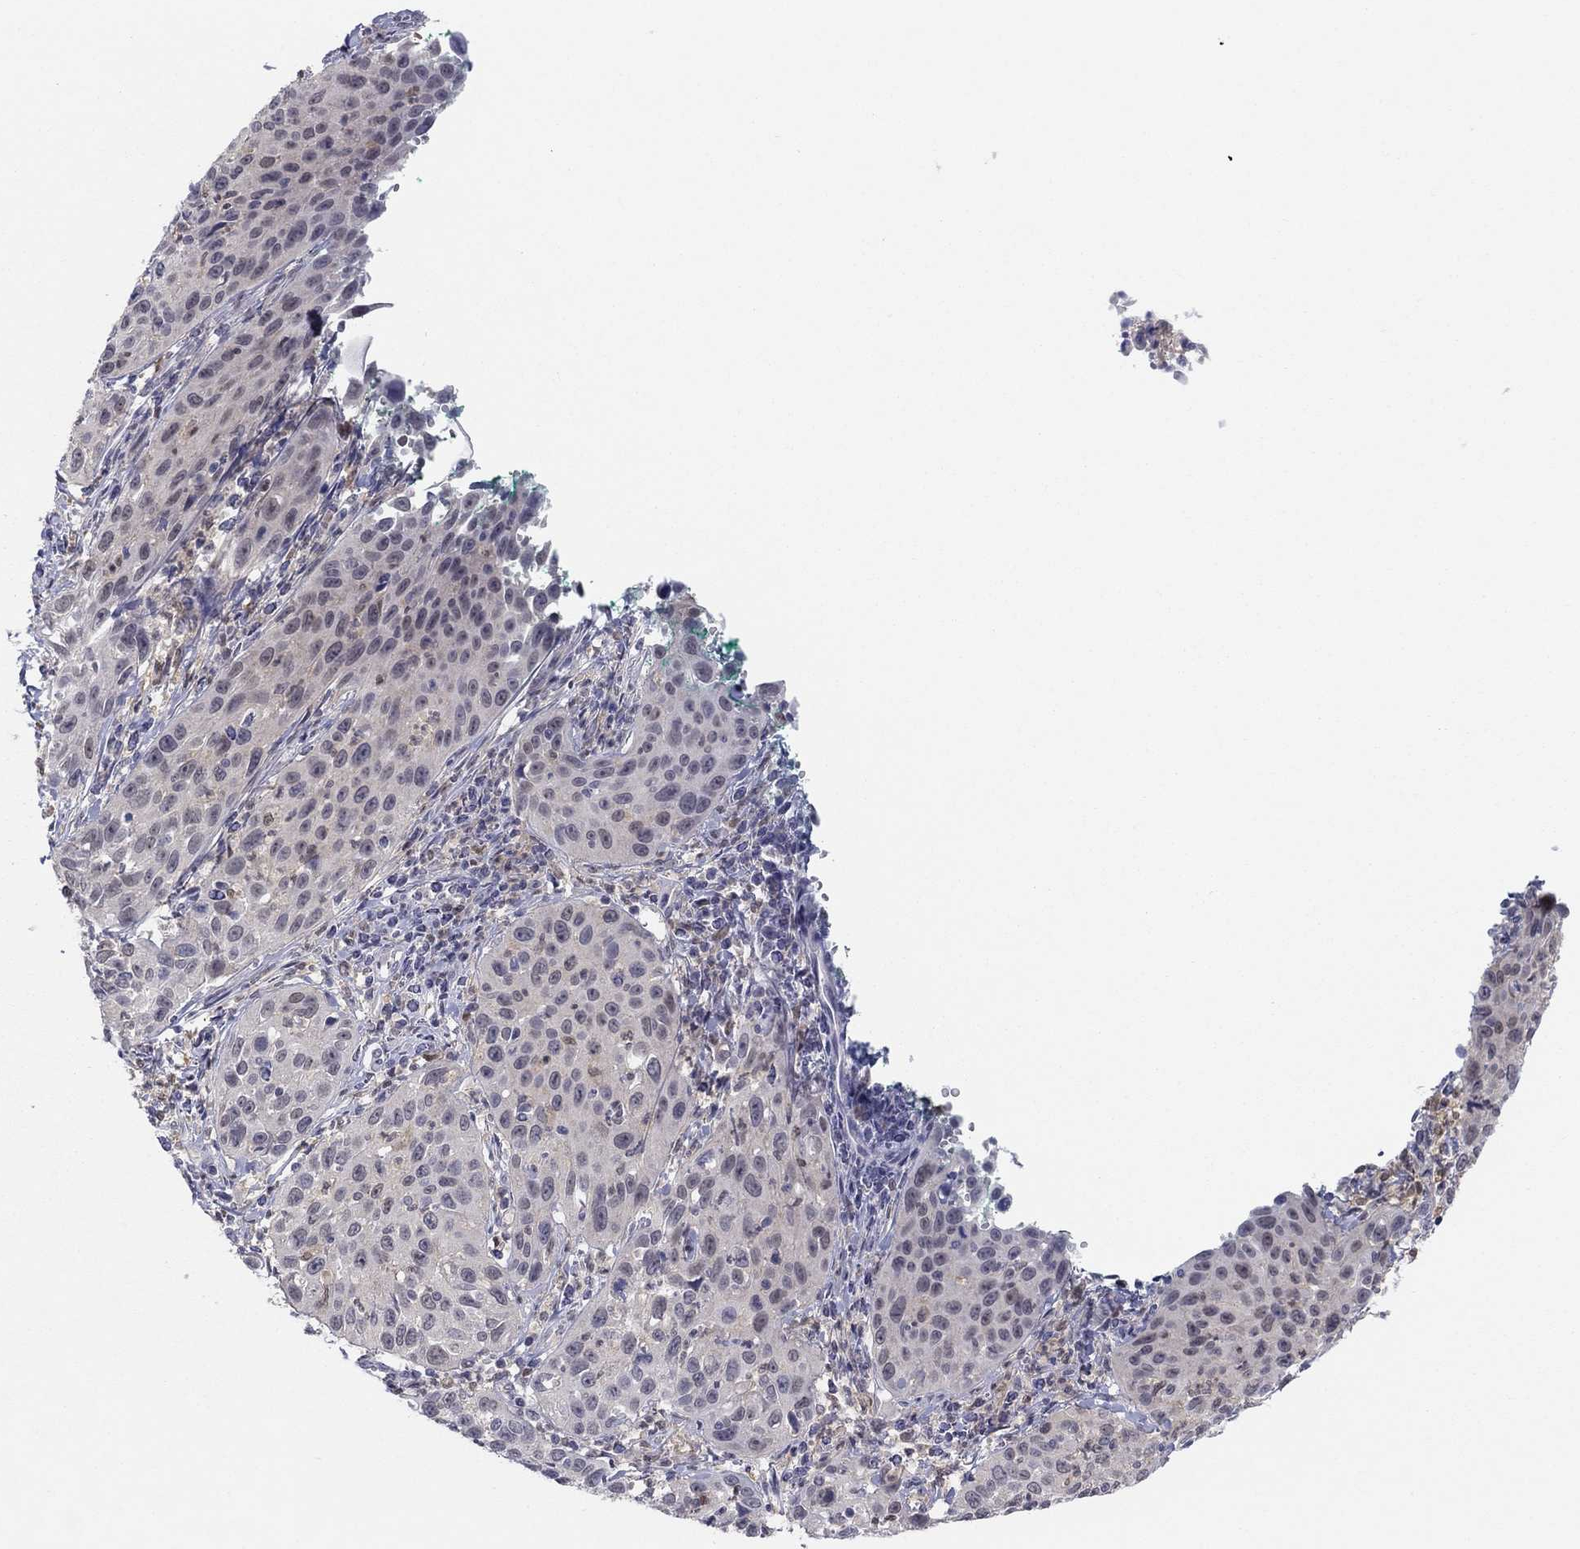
{"staining": {"intensity": "negative", "quantity": "none", "location": "none"}, "tissue": "cervical cancer", "cell_type": "Tumor cells", "image_type": "cancer", "snomed": [{"axis": "morphology", "description": "Squamous cell carcinoma, NOS"}, {"axis": "topography", "description": "Cervix"}], "caption": "IHC of human cervical squamous cell carcinoma displays no staining in tumor cells. The staining was performed using DAB (3,3'-diaminobenzidine) to visualize the protein expression in brown, while the nuclei were stained in blue with hematoxylin (Magnification: 20x).", "gene": "PDXK", "patient": {"sex": "female", "age": 26}}